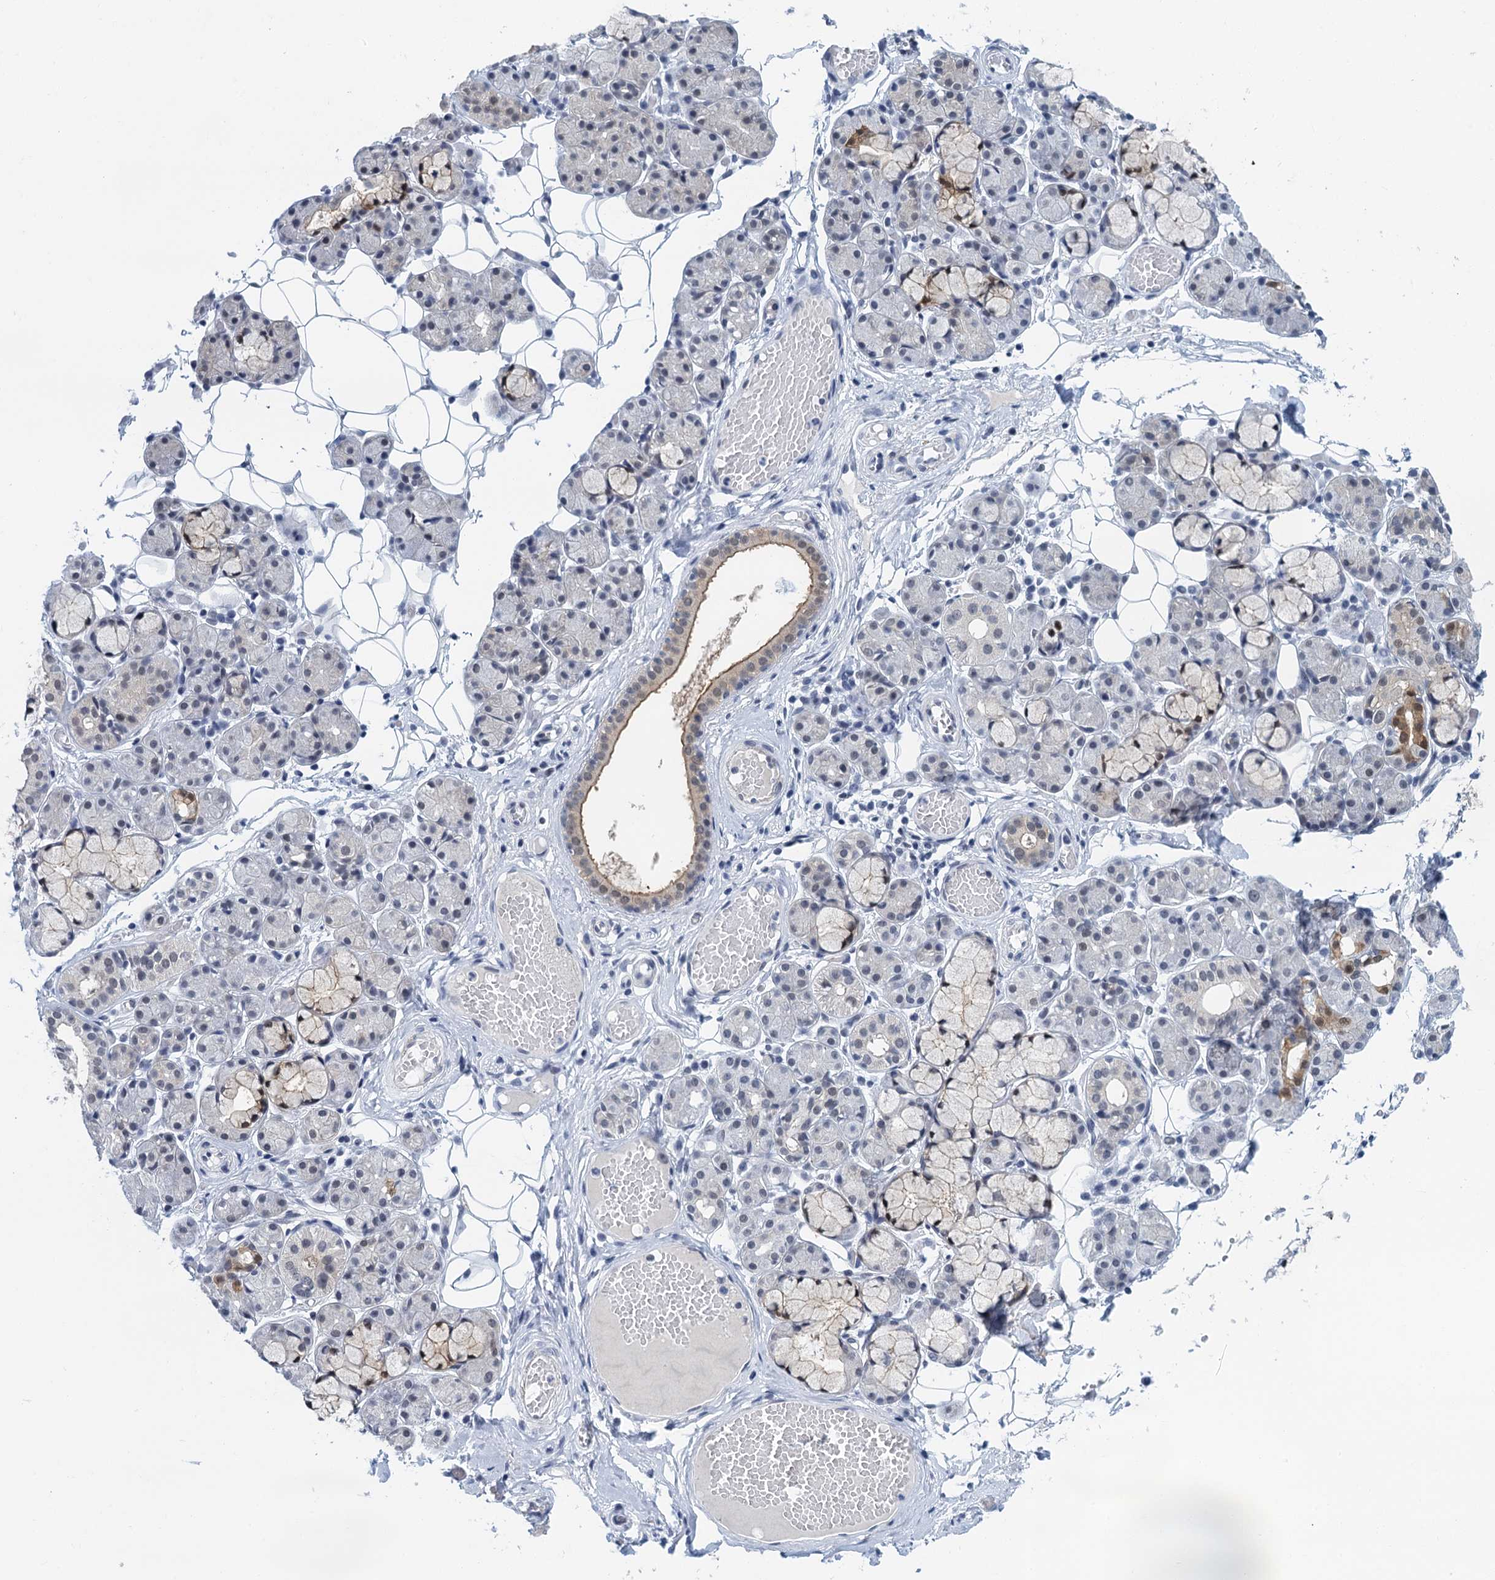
{"staining": {"intensity": "weak", "quantity": "<25%", "location": "cytoplasmic/membranous"}, "tissue": "salivary gland", "cell_type": "Glandular cells", "image_type": "normal", "snomed": [{"axis": "morphology", "description": "Normal tissue, NOS"}, {"axis": "topography", "description": "Salivary gland"}], "caption": "Immunohistochemistry (IHC) photomicrograph of normal salivary gland: salivary gland stained with DAB reveals no significant protein positivity in glandular cells. Nuclei are stained in blue.", "gene": "EPS8L1", "patient": {"sex": "male", "age": 63}}